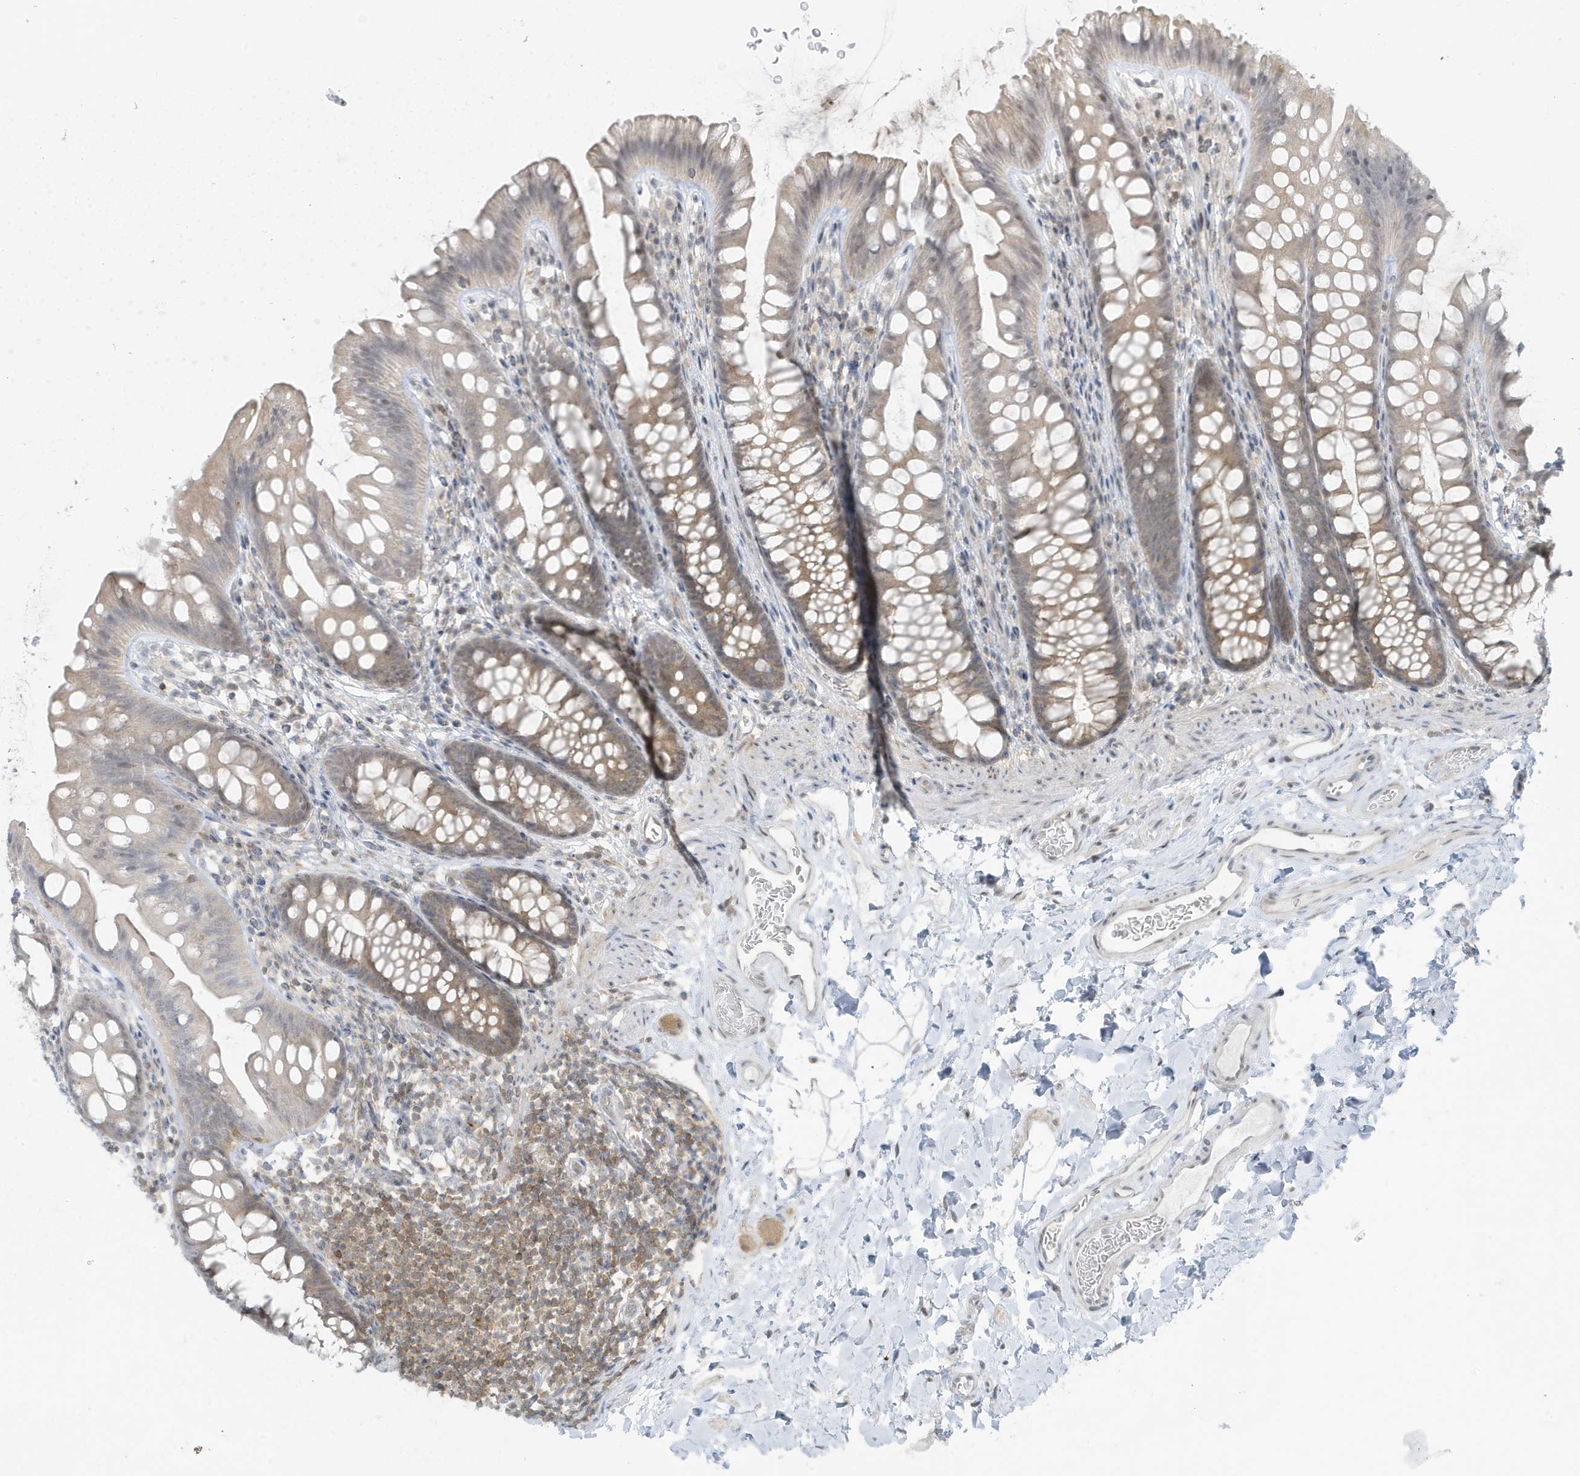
{"staining": {"intensity": "negative", "quantity": "none", "location": "none"}, "tissue": "colon", "cell_type": "Endothelial cells", "image_type": "normal", "snomed": [{"axis": "morphology", "description": "Normal tissue, NOS"}, {"axis": "topography", "description": "Colon"}], "caption": "The photomicrograph shows no staining of endothelial cells in unremarkable colon.", "gene": "OGA", "patient": {"sex": "female", "age": 62}}